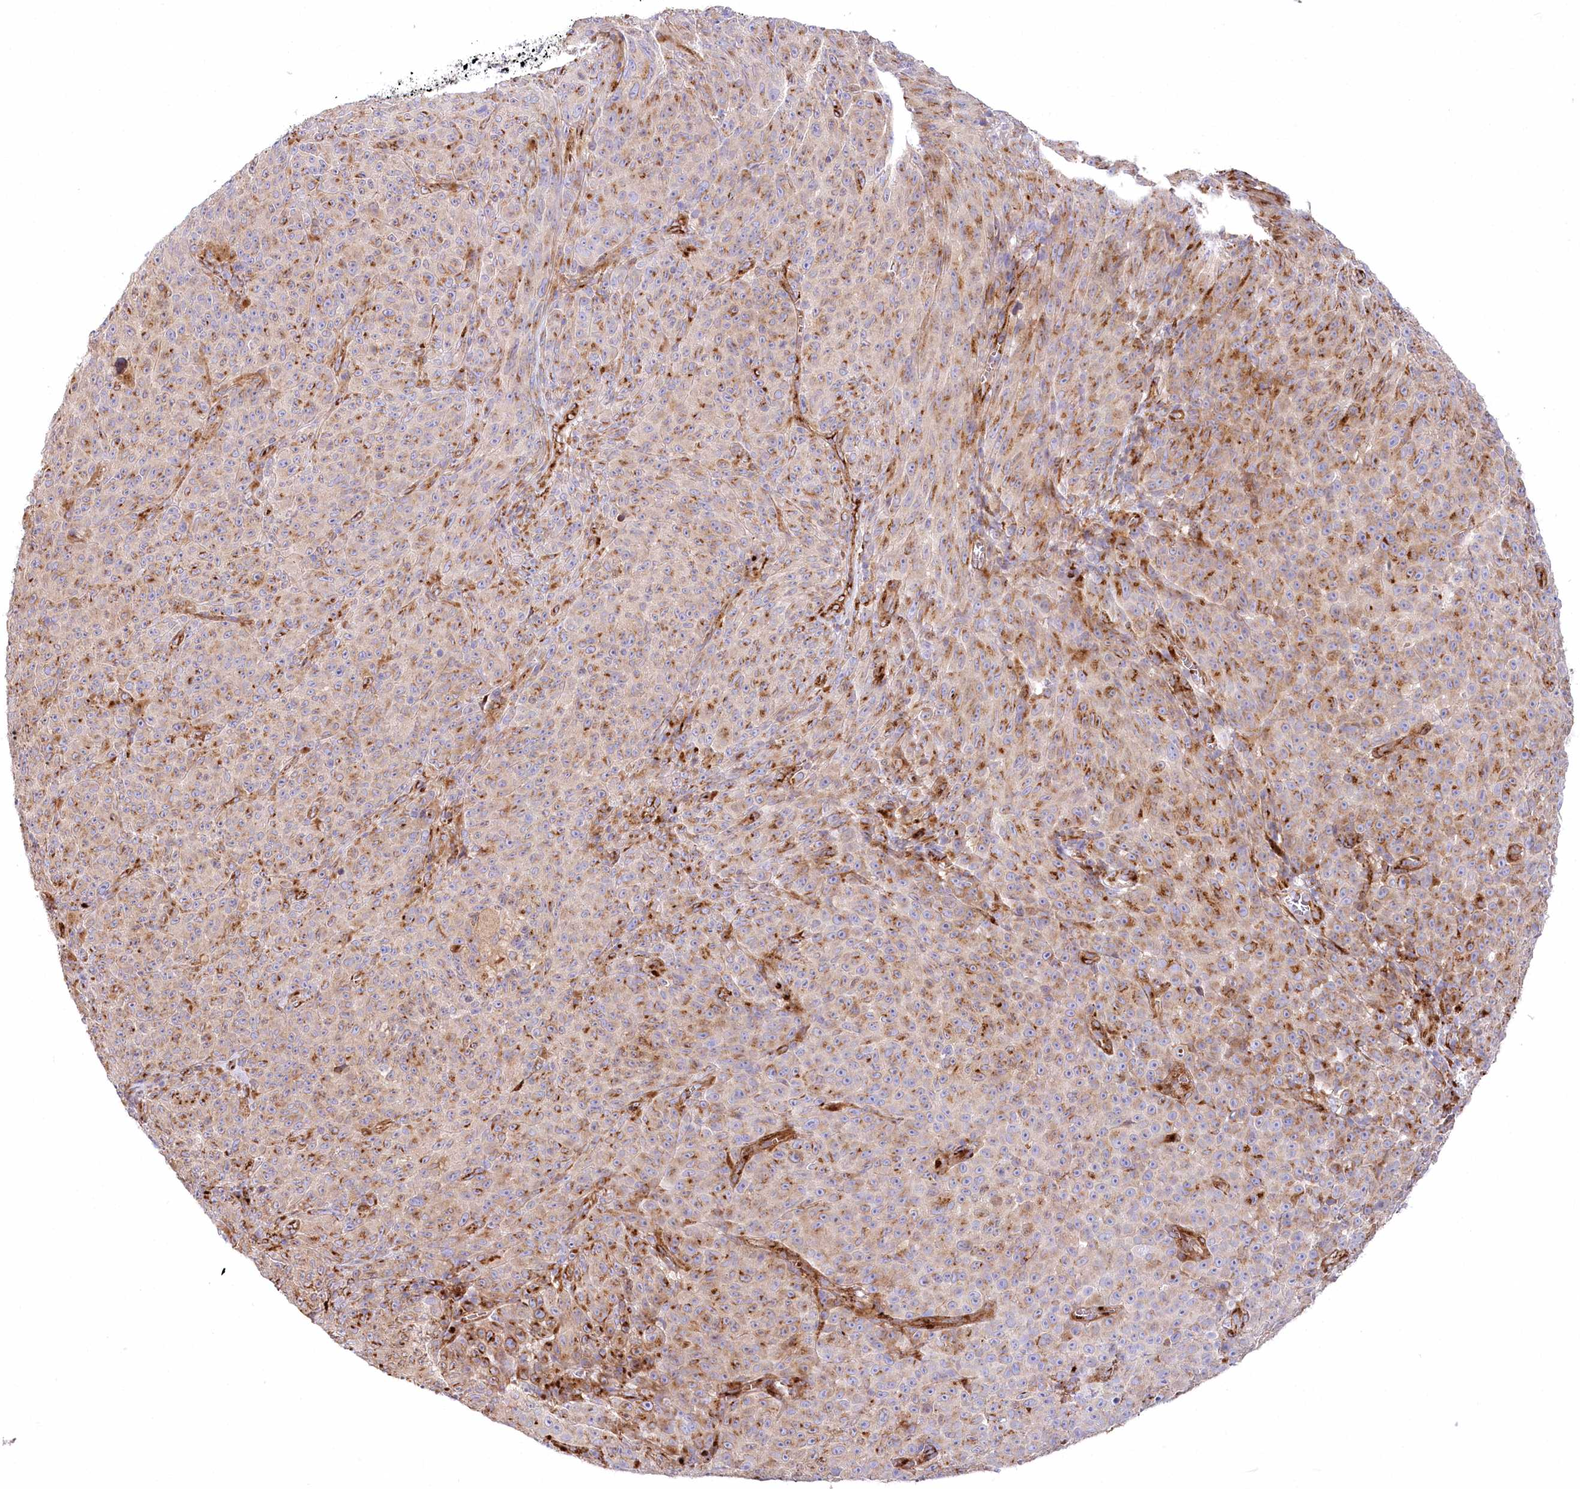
{"staining": {"intensity": "moderate", "quantity": ">75%", "location": "cytoplasmic/membranous"}, "tissue": "melanoma", "cell_type": "Tumor cells", "image_type": "cancer", "snomed": [{"axis": "morphology", "description": "Malignant melanoma, NOS"}, {"axis": "topography", "description": "Skin"}], "caption": "This image demonstrates immunohistochemistry (IHC) staining of melanoma, with medium moderate cytoplasmic/membranous positivity in approximately >75% of tumor cells.", "gene": "ABRAXAS2", "patient": {"sex": "female", "age": 82}}